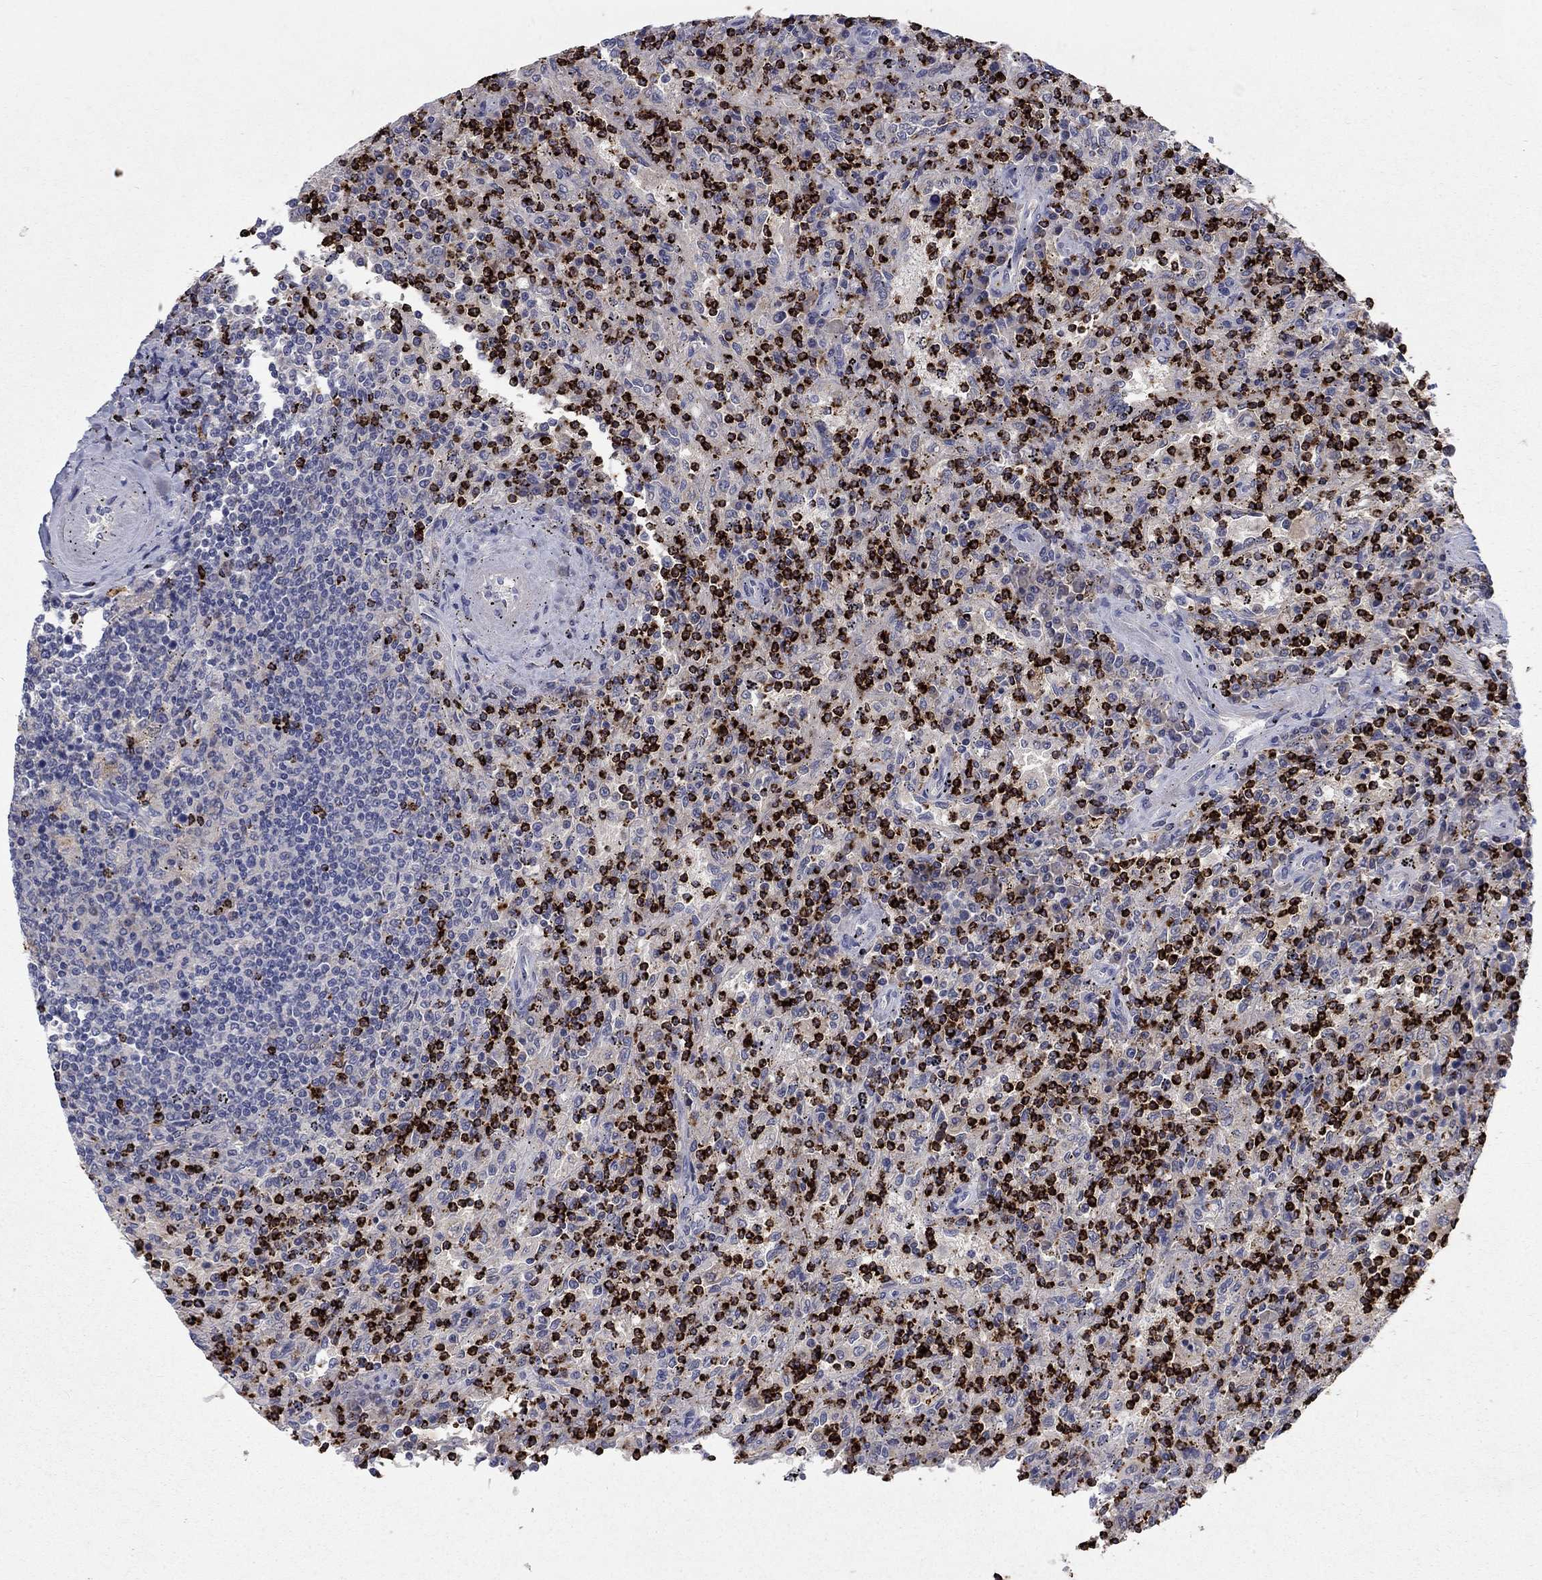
{"staining": {"intensity": "strong", "quantity": ">75%", "location": "cytoplasmic/membranous"}, "tissue": "lymphoma", "cell_type": "Tumor cells", "image_type": "cancer", "snomed": [{"axis": "morphology", "description": "Malignant lymphoma, non-Hodgkin's type, Low grade"}, {"axis": "topography", "description": "Spleen"}], "caption": "Approximately >75% of tumor cells in lymphoma display strong cytoplasmic/membranous protein staining as visualized by brown immunohistochemical staining.", "gene": "GZMA", "patient": {"sex": "male", "age": 62}}